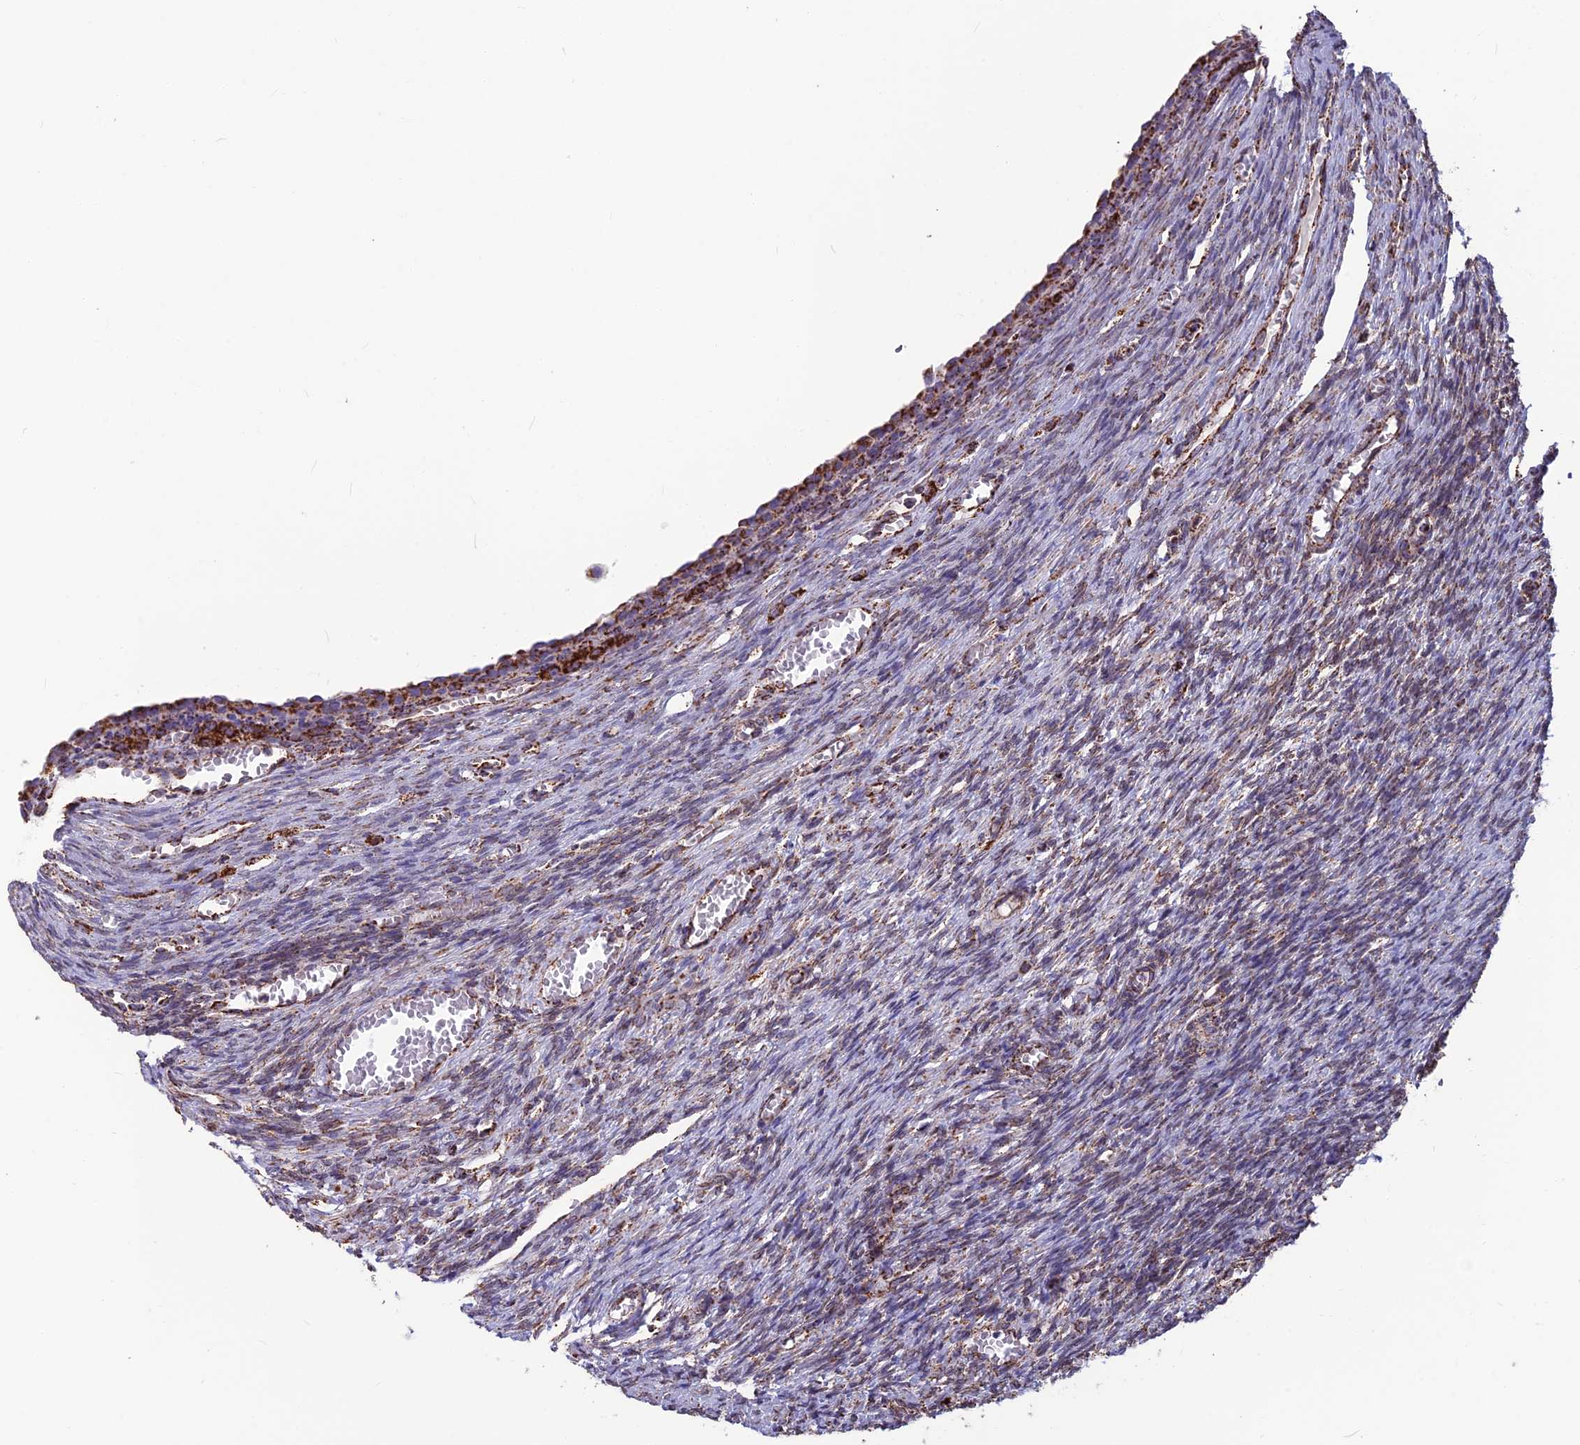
{"staining": {"intensity": "strong", "quantity": ">75%", "location": "cytoplasmic/membranous"}, "tissue": "ovary", "cell_type": "Follicle cells", "image_type": "normal", "snomed": [{"axis": "morphology", "description": "Normal tissue, NOS"}, {"axis": "topography", "description": "Ovary"}], "caption": "A micrograph showing strong cytoplasmic/membranous positivity in about >75% of follicle cells in unremarkable ovary, as visualized by brown immunohistochemical staining.", "gene": "CS", "patient": {"sex": "female", "age": 27}}